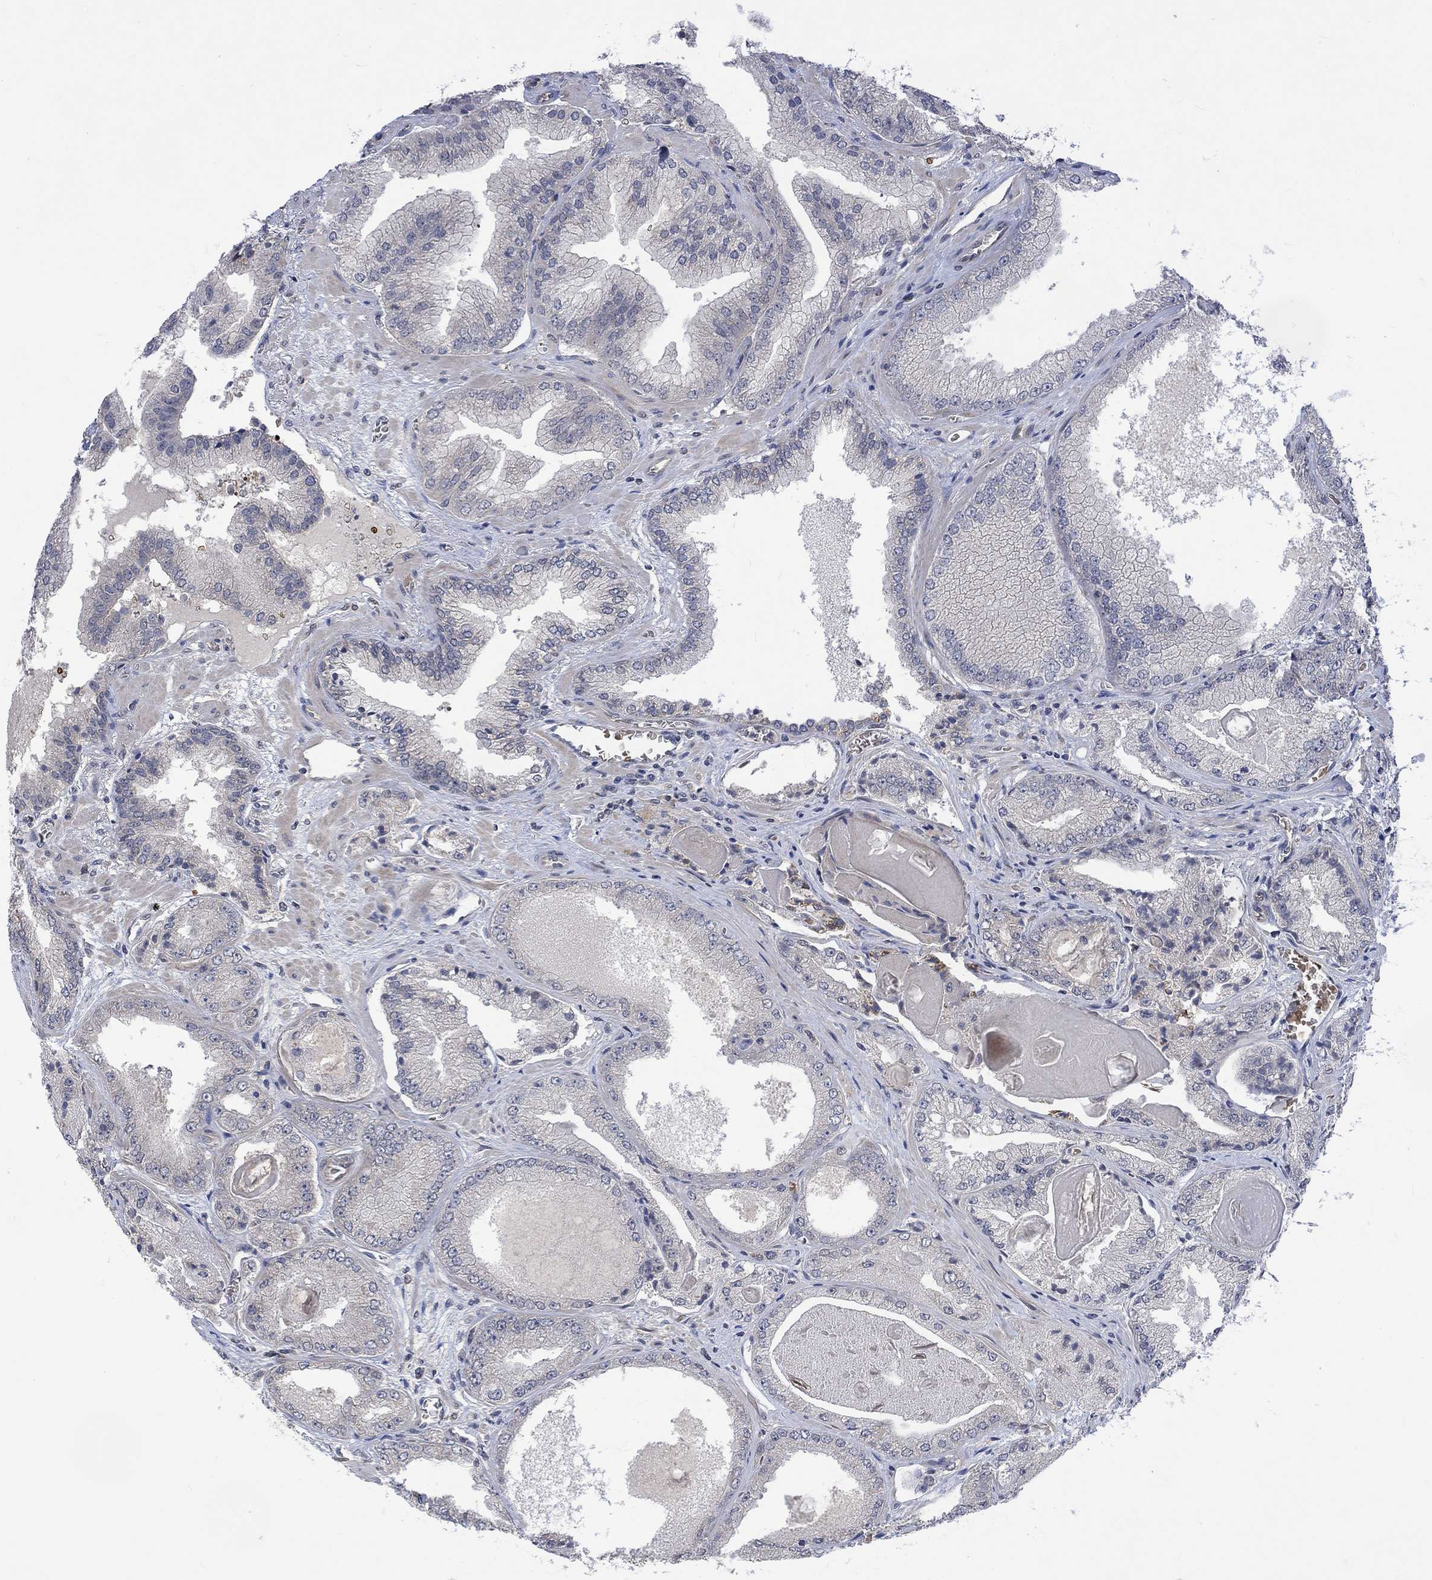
{"staining": {"intensity": "negative", "quantity": "none", "location": "none"}, "tissue": "prostate cancer", "cell_type": "Tumor cells", "image_type": "cancer", "snomed": [{"axis": "morphology", "description": "Adenocarcinoma, Low grade"}, {"axis": "topography", "description": "Prostate"}], "caption": "Tumor cells are negative for brown protein staining in prostate cancer. (DAB IHC, high magnification).", "gene": "GRIN2D", "patient": {"sex": "male", "age": 72}}